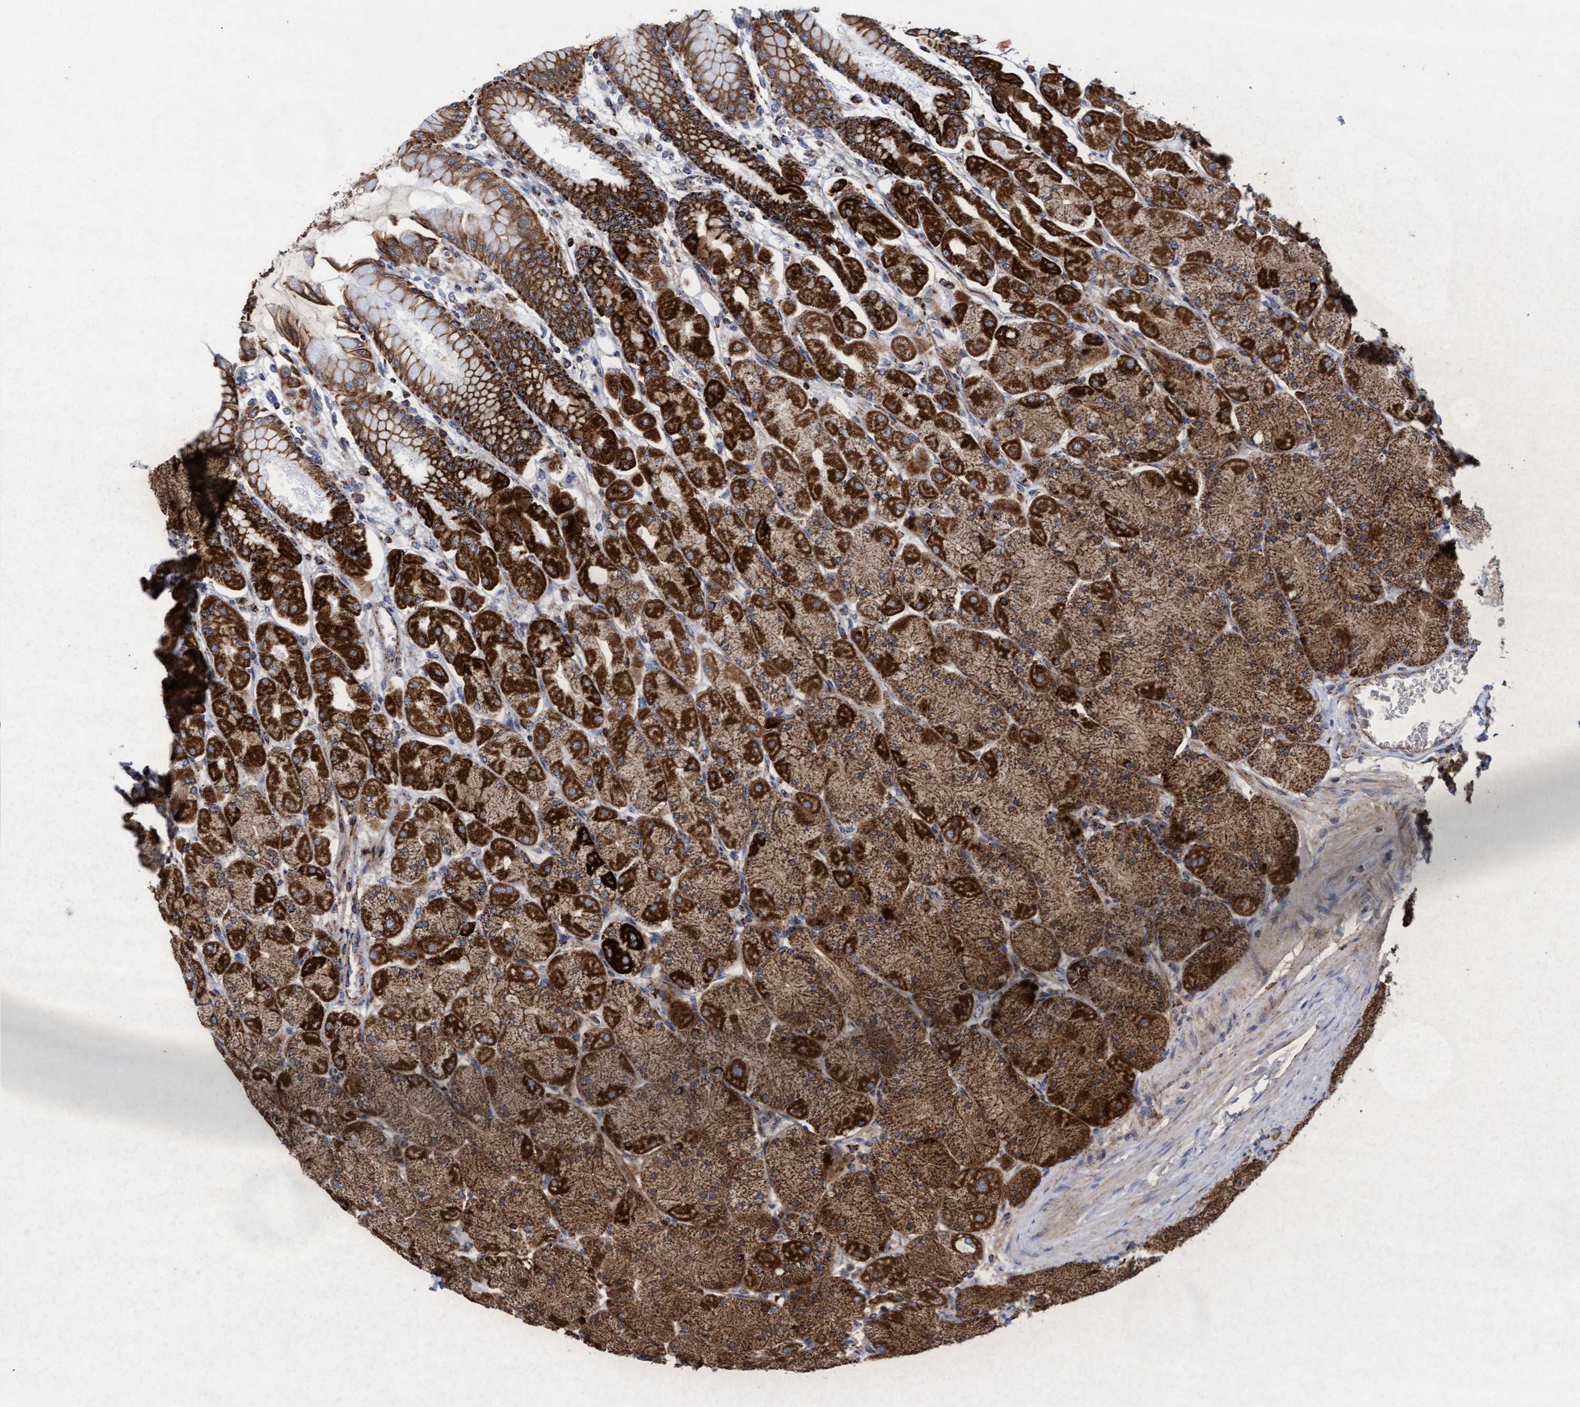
{"staining": {"intensity": "strong", "quantity": ">75%", "location": "cytoplasmic/membranous"}, "tissue": "stomach", "cell_type": "Glandular cells", "image_type": "normal", "snomed": [{"axis": "morphology", "description": "Normal tissue, NOS"}, {"axis": "topography", "description": "Stomach, upper"}], "caption": "Immunohistochemical staining of benign stomach demonstrates >75% levels of strong cytoplasmic/membranous protein staining in approximately >75% of glandular cells.", "gene": "MRPL38", "patient": {"sex": "female", "age": 56}}